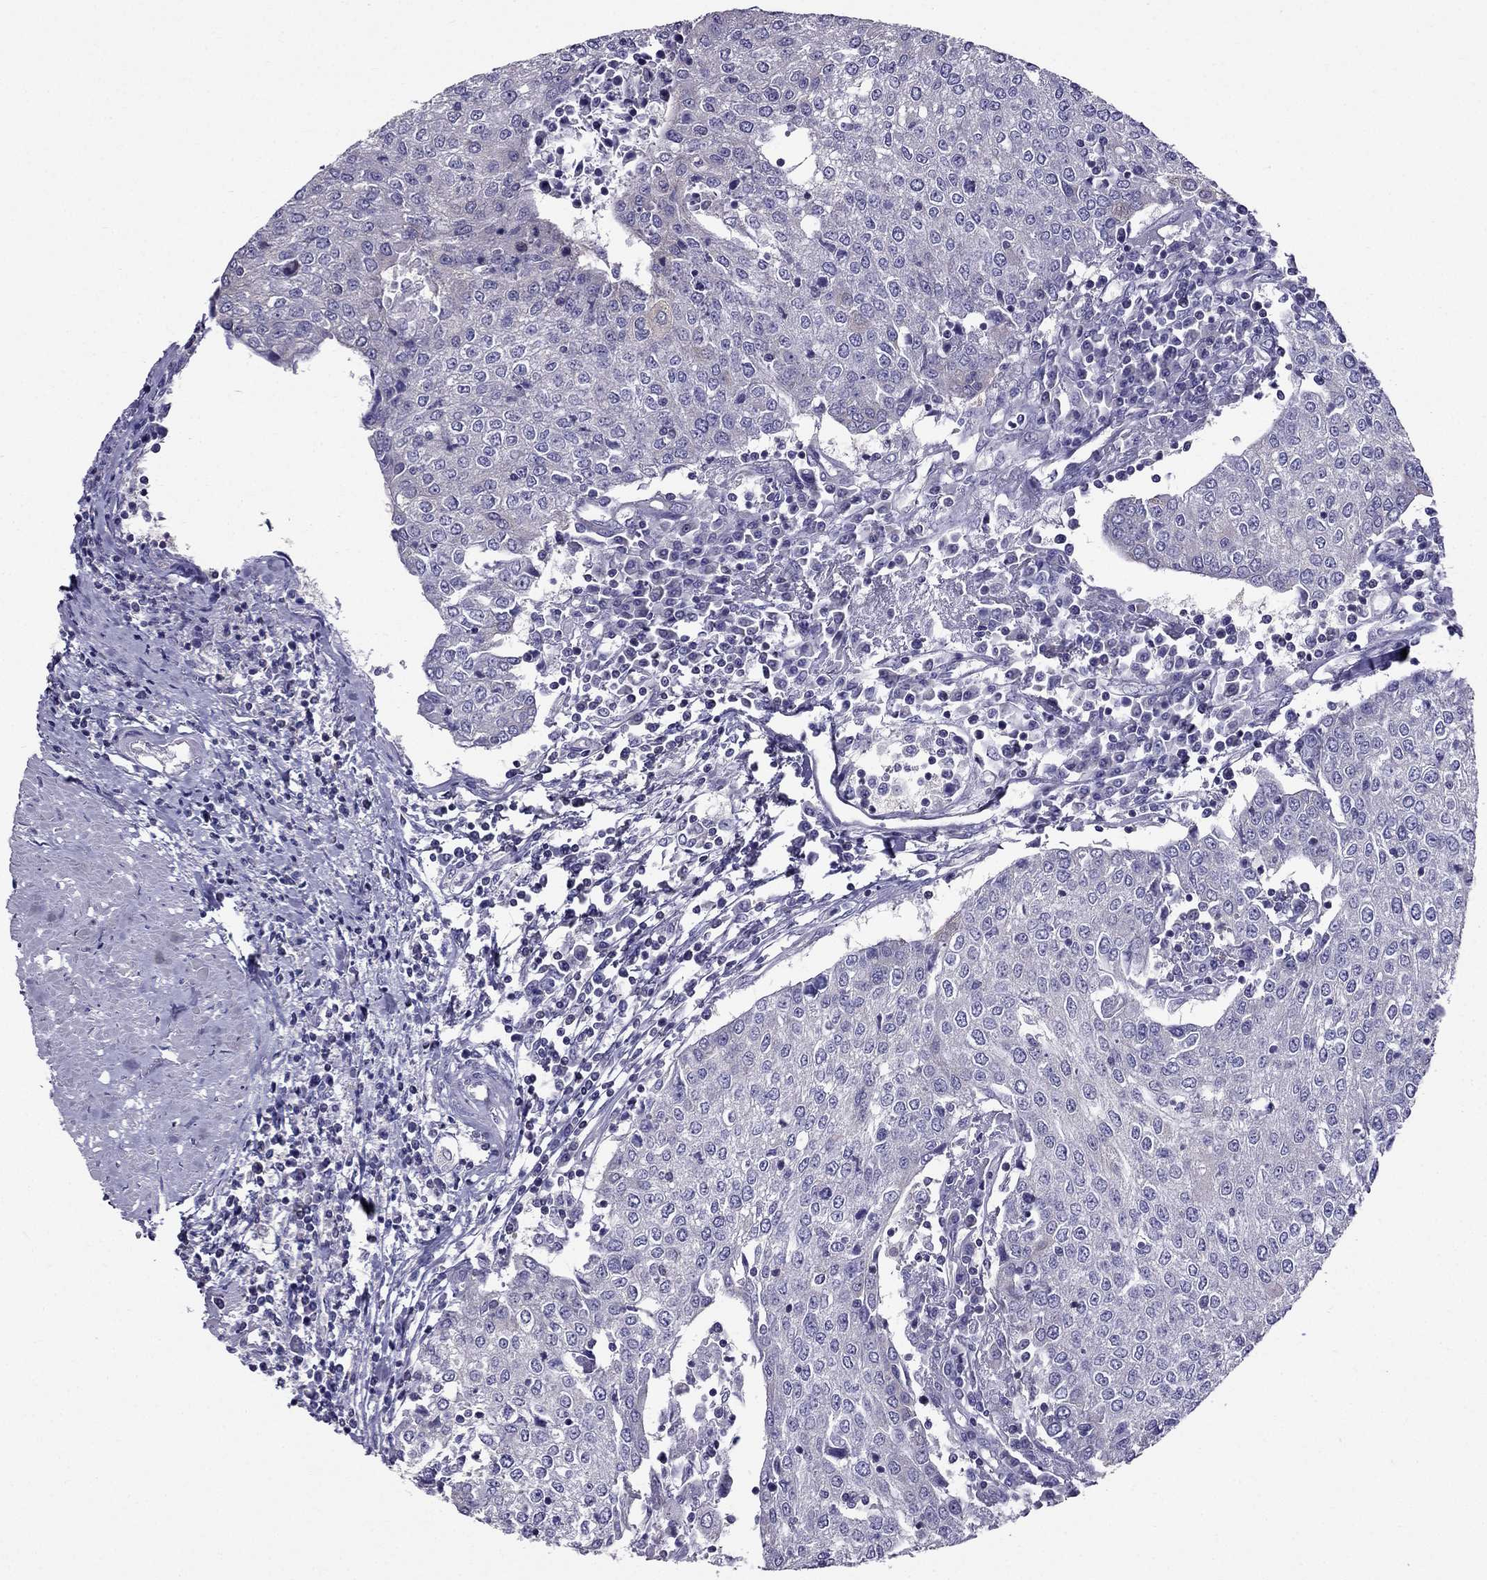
{"staining": {"intensity": "negative", "quantity": "none", "location": "none"}, "tissue": "urothelial cancer", "cell_type": "Tumor cells", "image_type": "cancer", "snomed": [{"axis": "morphology", "description": "Urothelial carcinoma, High grade"}, {"axis": "topography", "description": "Urinary bladder"}], "caption": "Immunohistochemical staining of high-grade urothelial carcinoma displays no significant positivity in tumor cells.", "gene": "AAK1", "patient": {"sex": "female", "age": 85}}